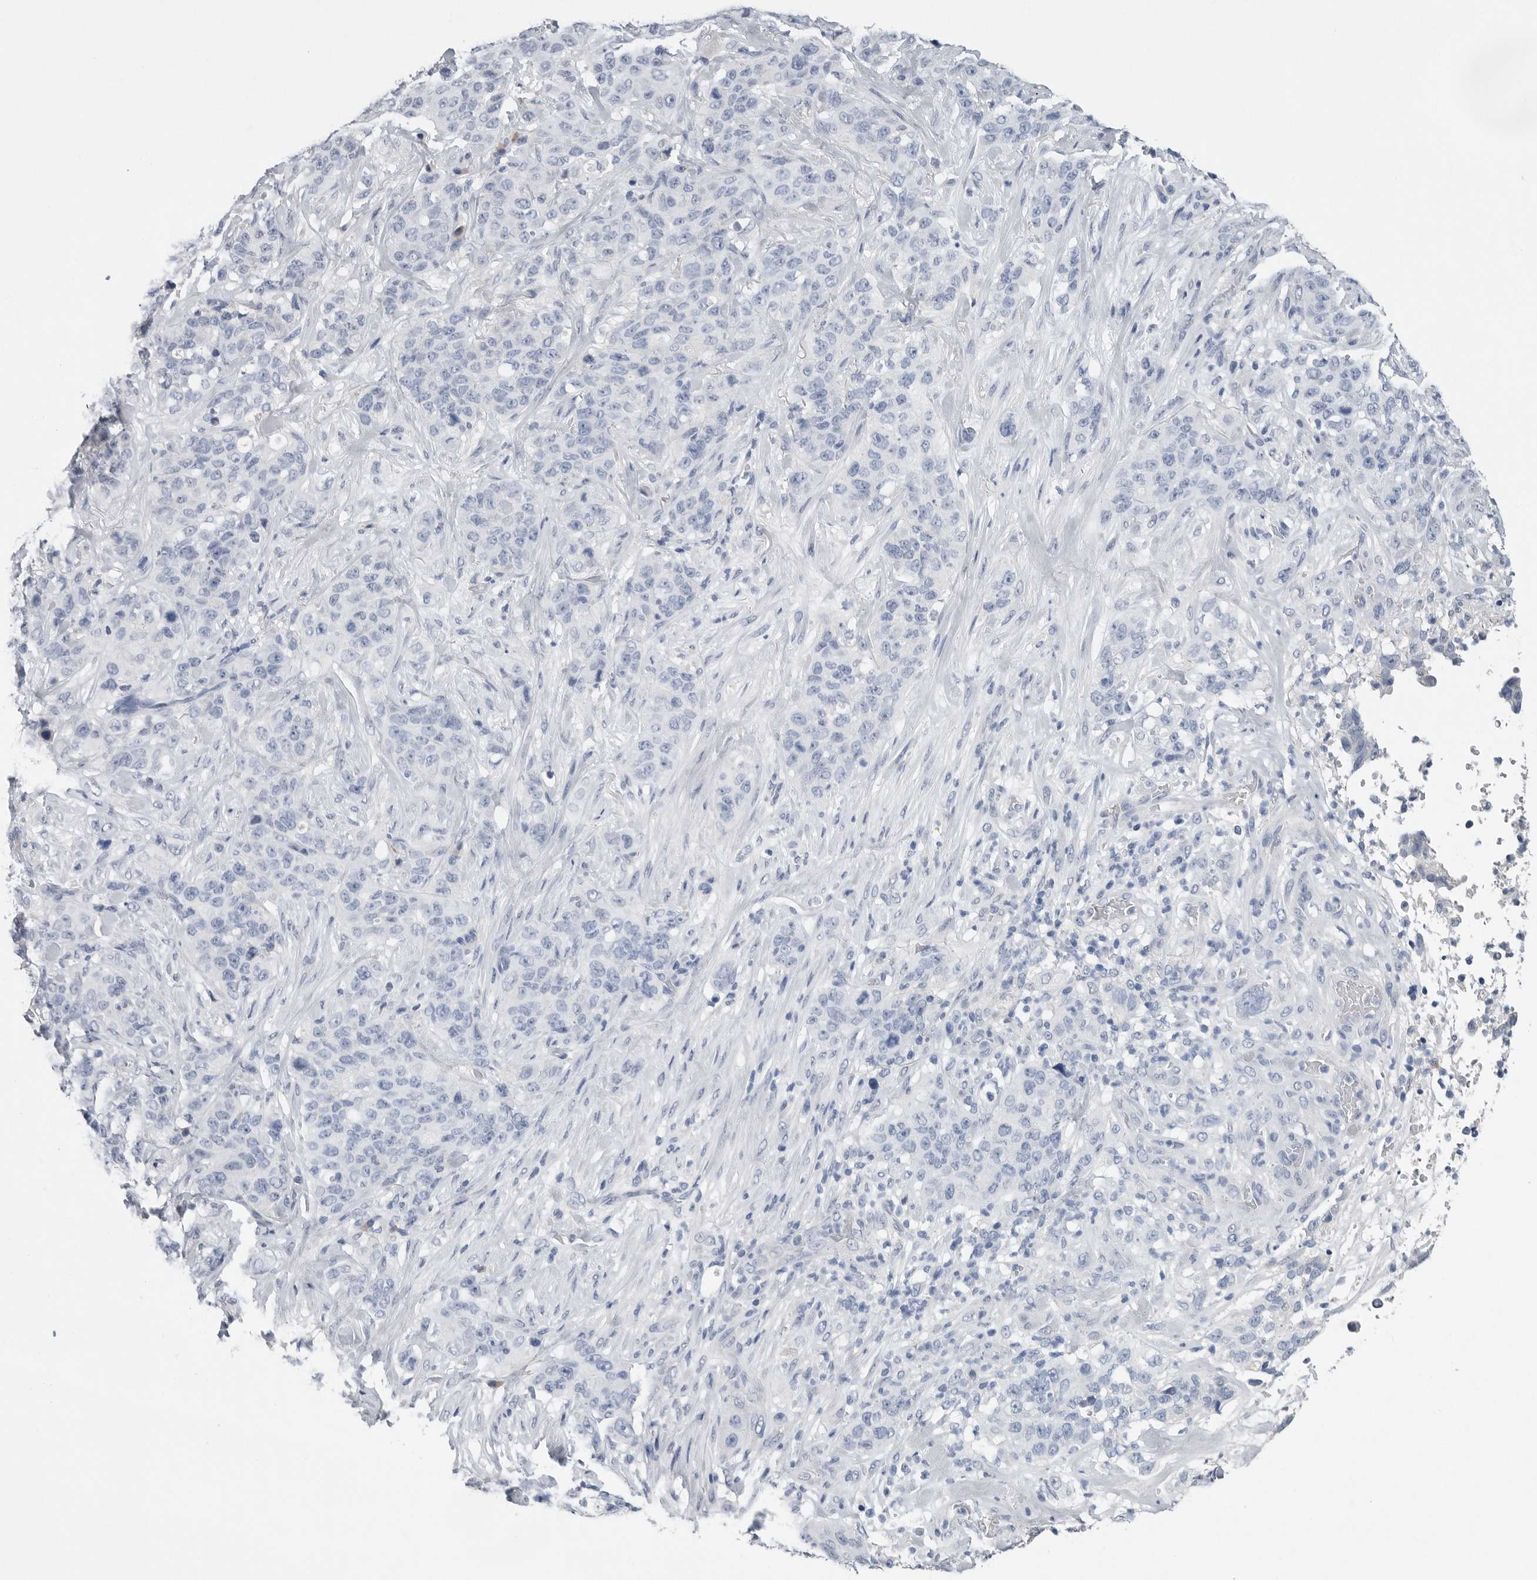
{"staining": {"intensity": "negative", "quantity": "none", "location": "none"}, "tissue": "stomach cancer", "cell_type": "Tumor cells", "image_type": "cancer", "snomed": [{"axis": "morphology", "description": "Adenocarcinoma, NOS"}, {"axis": "topography", "description": "Stomach"}], "caption": "IHC photomicrograph of neoplastic tissue: human stomach adenocarcinoma stained with DAB reveals no significant protein expression in tumor cells.", "gene": "FABP6", "patient": {"sex": "male", "age": 48}}